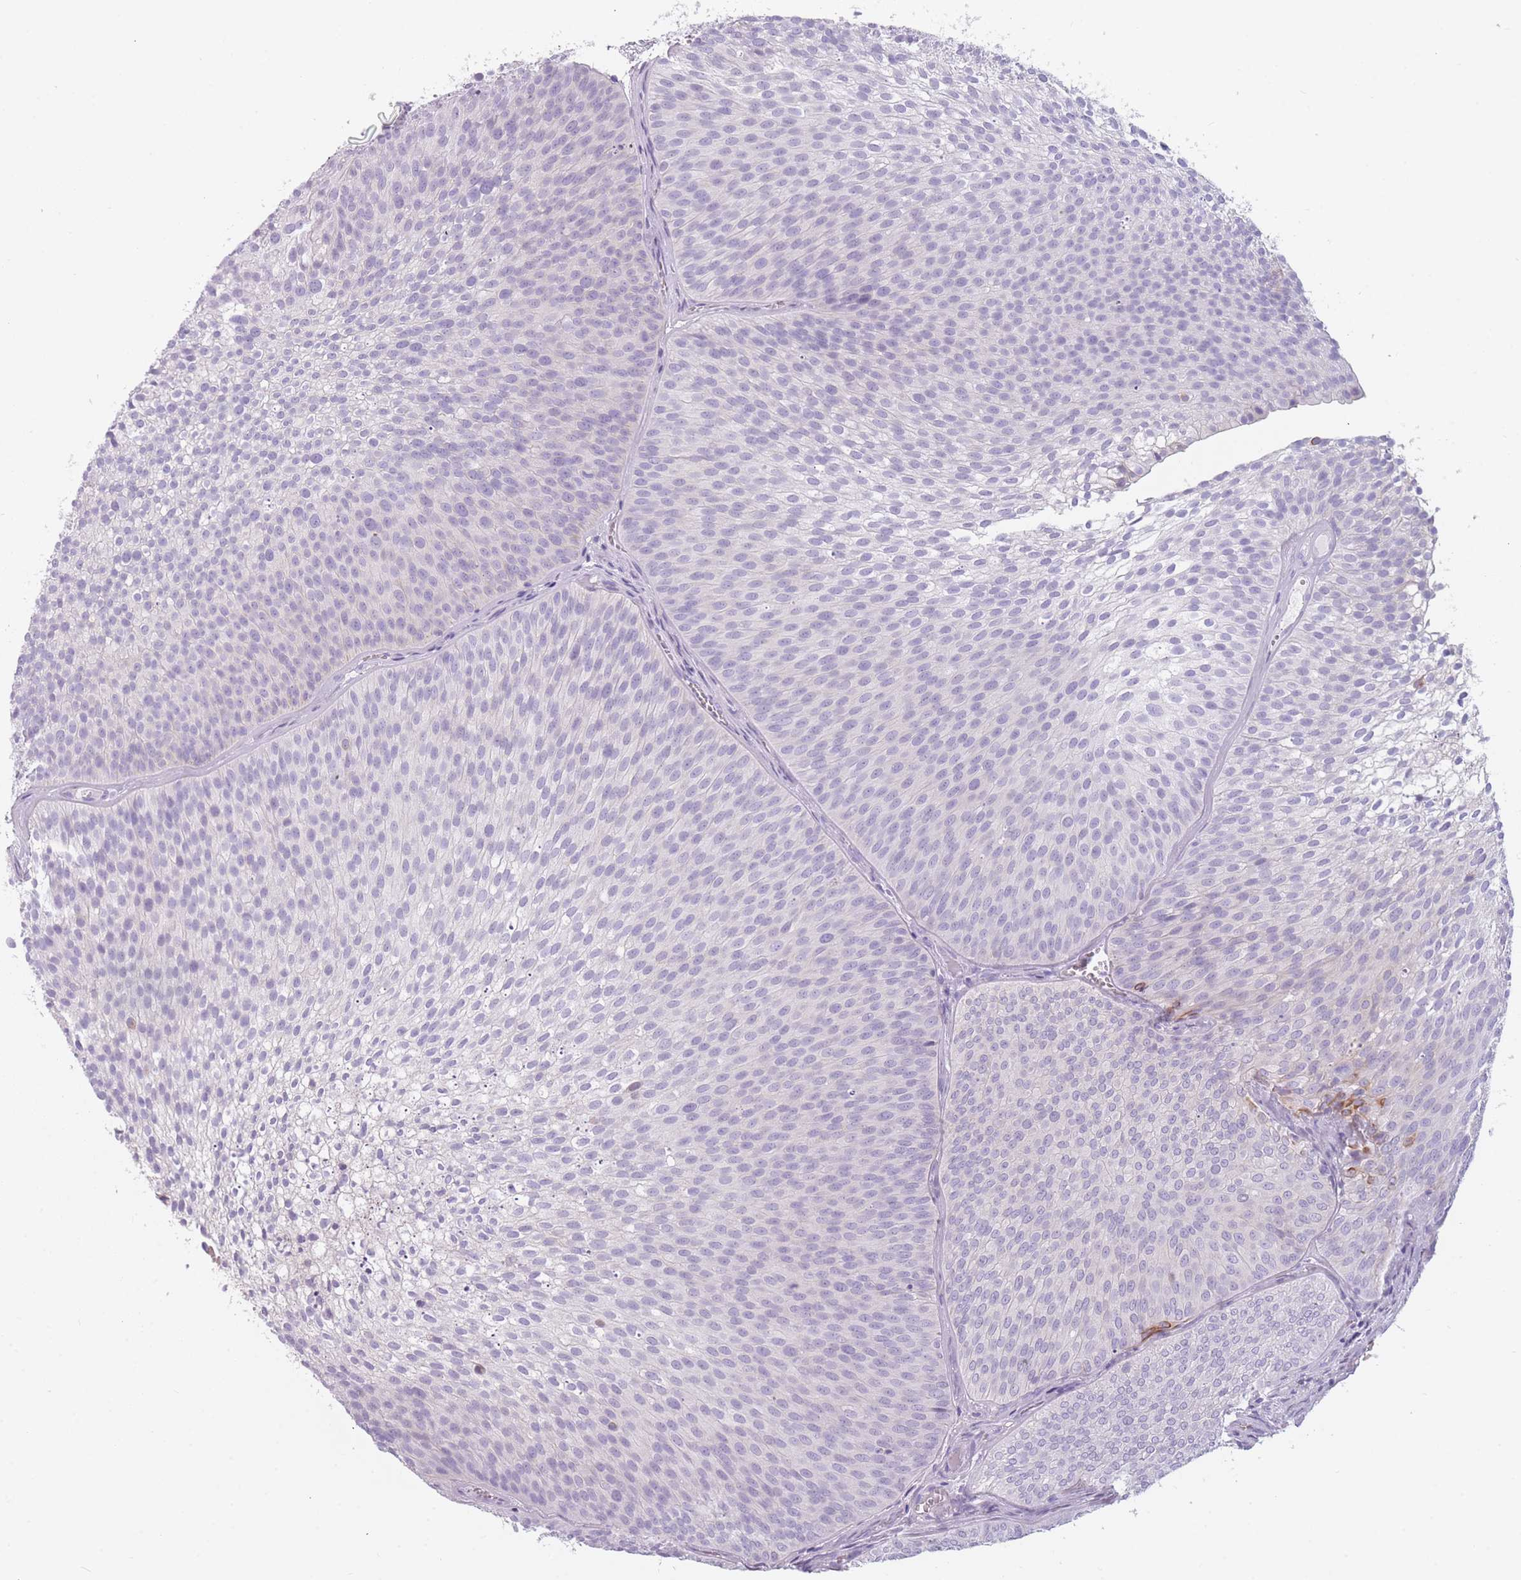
{"staining": {"intensity": "negative", "quantity": "none", "location": "none"}, "tissue": "urothelial cancer", "cell_type": "Tumor cells", "image_type": "cancer", "snomed": [{"axis": "morphology", "description": "Urothelial carcinoma, Low grade"}, {"axis": "topography", "description": "Urinary bladder"}], "caption": "A high-resolution image shows immunohistochemistry (IHC) staining of urothelial cancer, which exhibits no significant staining in tumor cells.", "gene": "PPFIA3", "patient": {"sex": "male", "age": 91}}